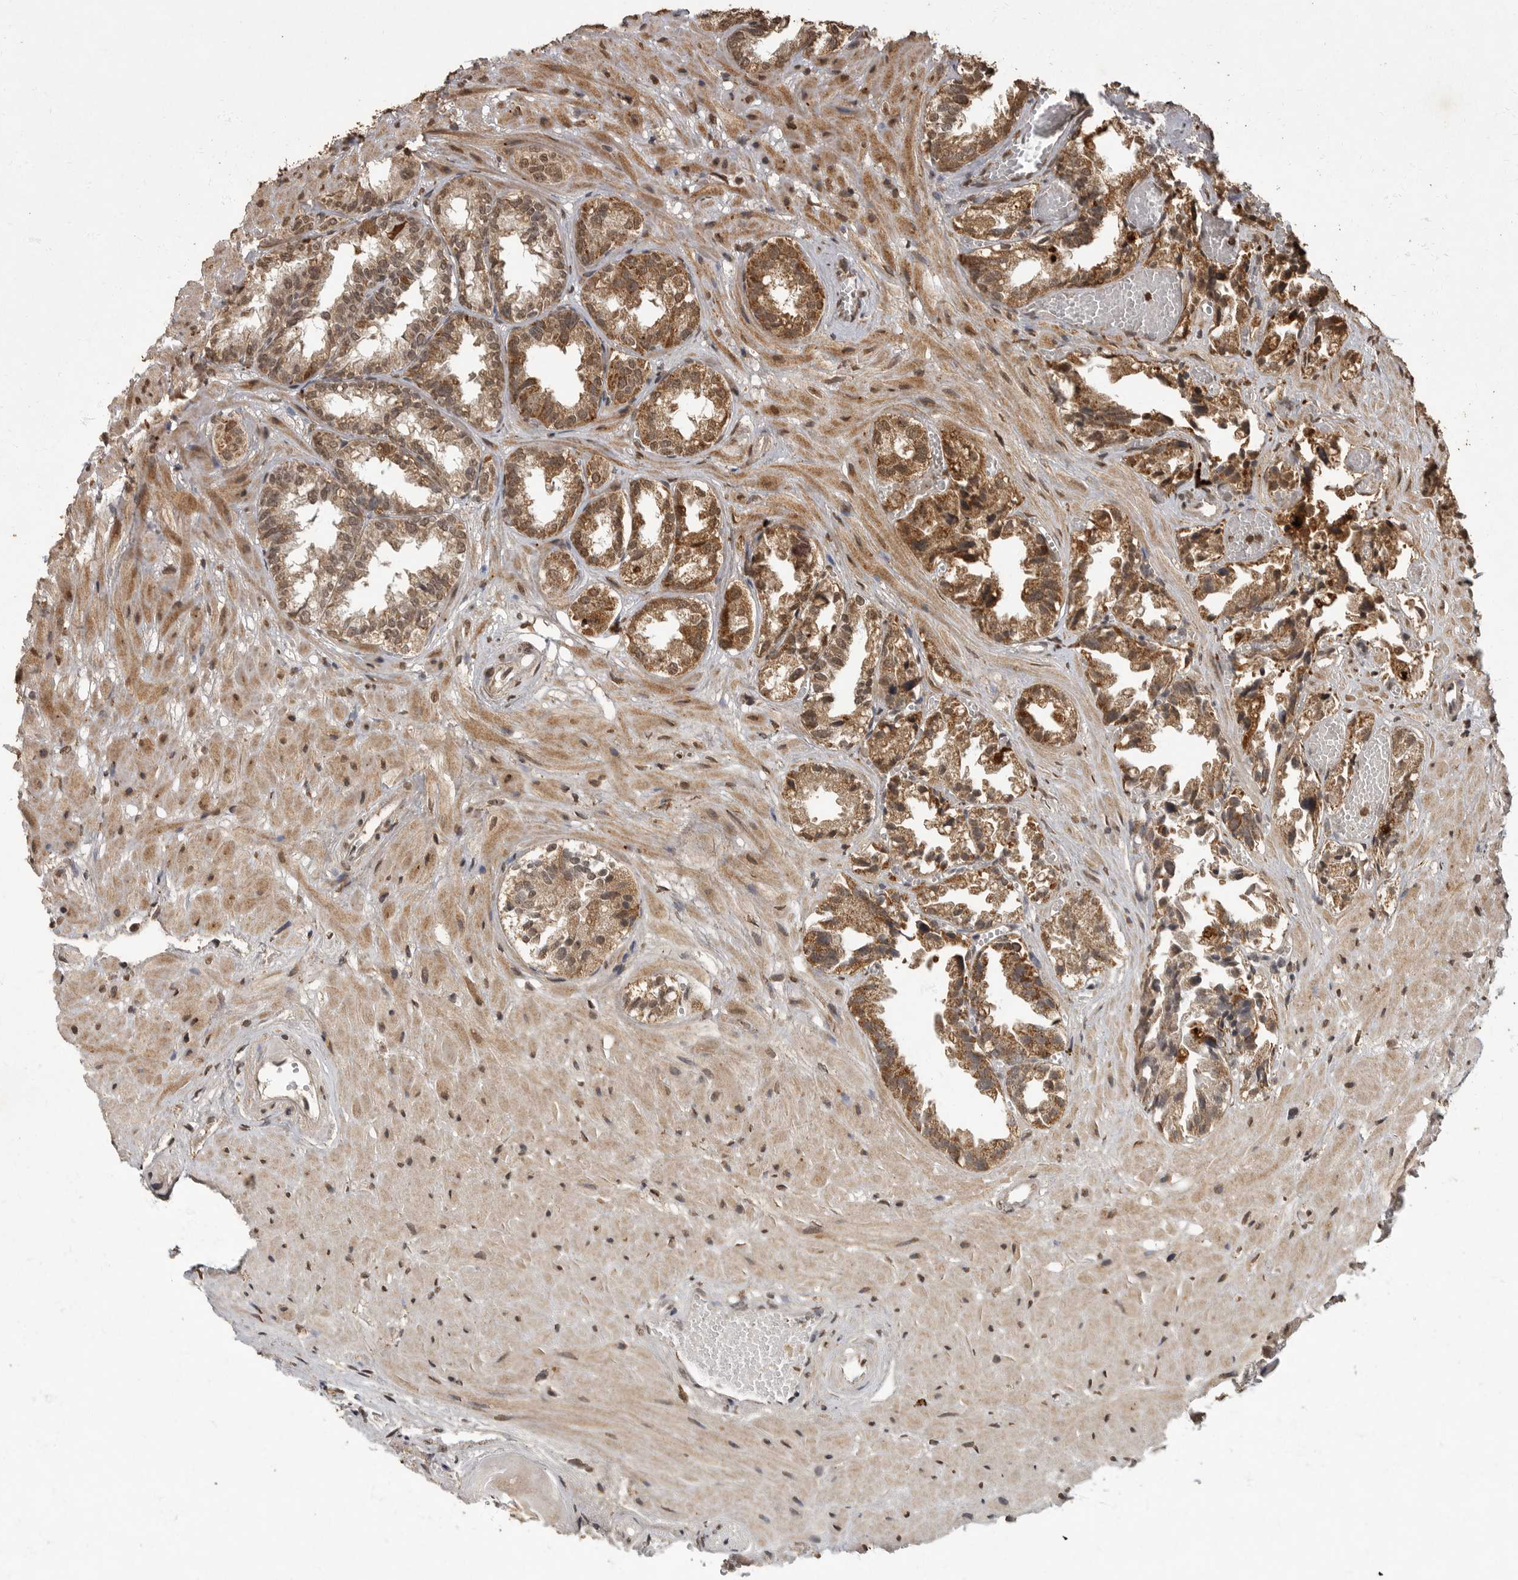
{"staining": {"intensity": "moderate", "quantity": ">75%", "location": "cytoplasmic/membranous"}, "tissue": "seminal vesicle", "cell_type": "Glandular cells", "image_type": "normal", "snomed": [{"axis": "morphology", "description": "Normal tissue, NOS"}, {"axis": "topography", "description": "Prostate"}, {"axis": "topography", "description": "Seminal veicle"}], "caption": "A medium amount of moderate cytoplasmic/membranous positivity is present in about >75% of glandular cells in normal seminal vesicle. Using DAB (brown) and hematoxylin (blue) stains, captured at high magnification using brightfield microscopy.", "gene": "MAFG", "patient": {"sex": "male", "age": 51}}